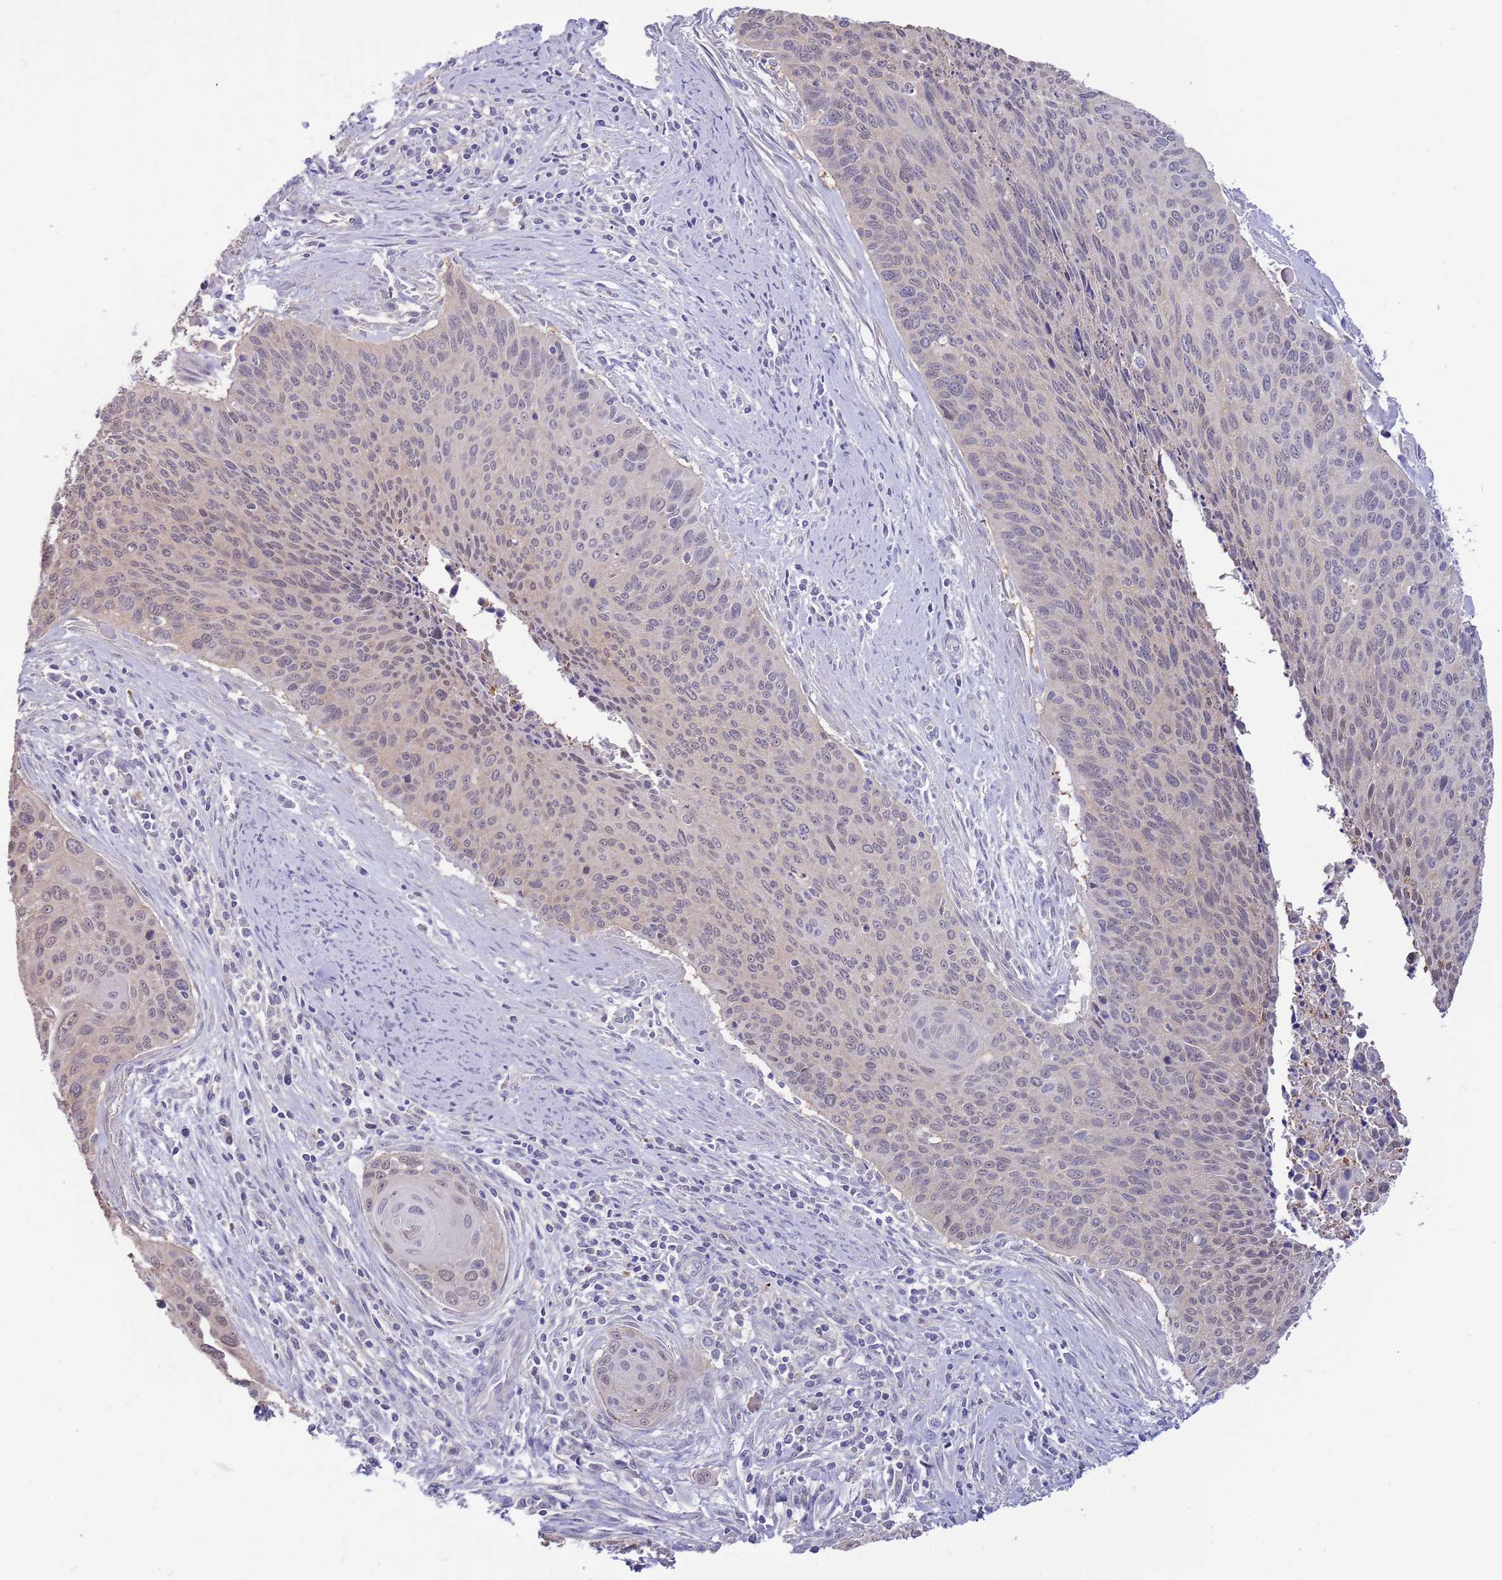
{"staining": {"intensity": "weak", "quantity": ">75%", "location": "cytoplasmic/membranous,nuclear"}, "tissue": "cervical cancer", "cell_type": "Tumor cells", "image_type": "cancer", "snomed": [{"axis": "morphology", "description": "Squamous cell carcinoma, NOS"}, {"axis": "topography", "description": "Cervix"}], "caption": "Tumor cells show weak cytoplasmic/membranous and nuclear staining in about >75% of cells in squamous cell carcinoma (cervical).", "gene": "AP5S1", "patient": {"sex": "female", "age": 55}}